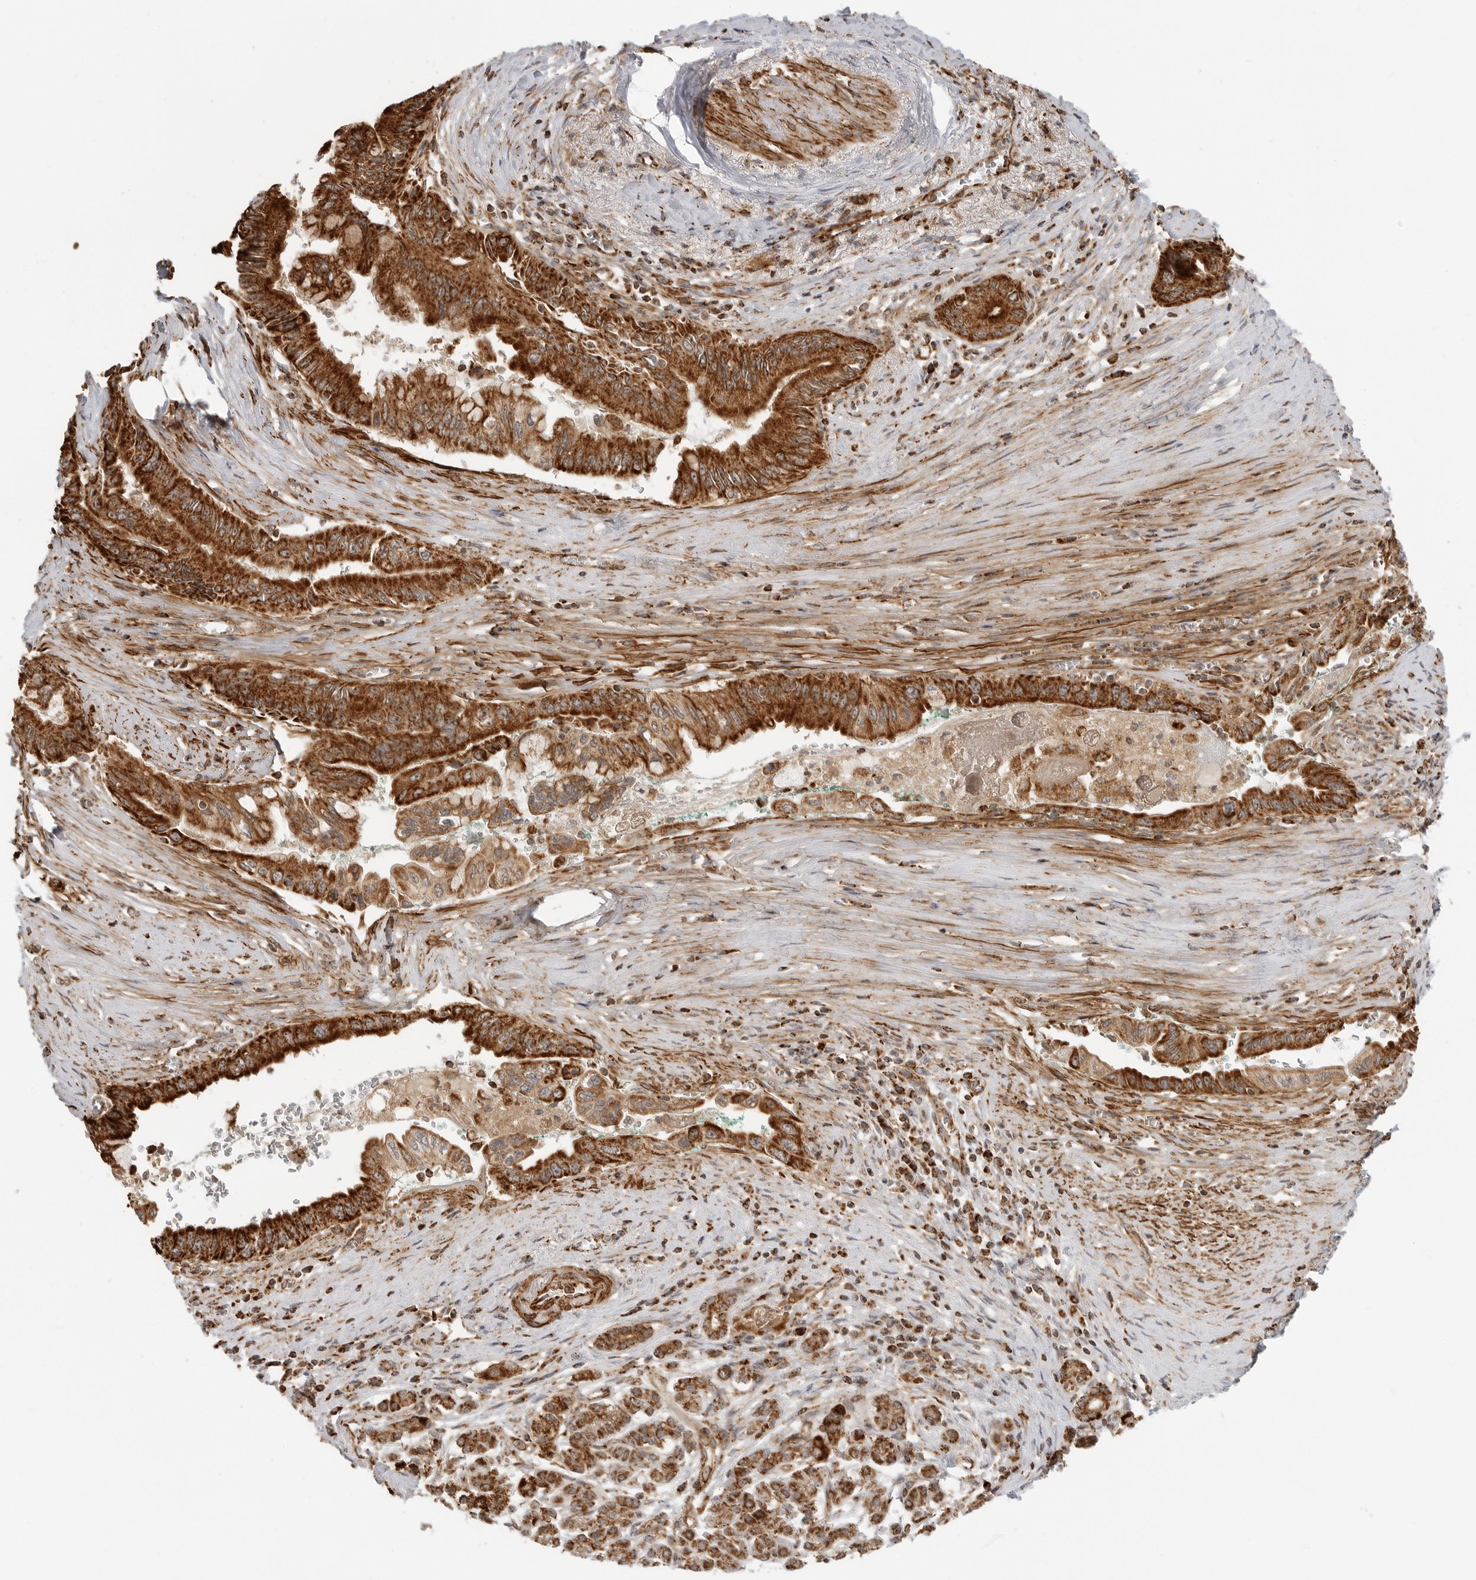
{"staining": {"intensity": "strong", "quantity": ">75%", "location": "cytoplasmic/membranous"}, "tissue": "pancreatic cancer", "cell_type": "Tumor cells", "image_type": "cancer", "snomed": [{"axis": "morphology", "description": "Adenocarcinoma, NOS"}, {"axis": "topography", "description": "Pancreas"}], "caption": "Tumor cells show strong cytoplasmic/membranous staining in about >75% of cells in adenocarcinoma (pancreatic). (brown staining indicates protein expression, while blue staining denotes nuclei).", "gene": "BMP2K", "patient": {"sex": "male", "age": 78}}